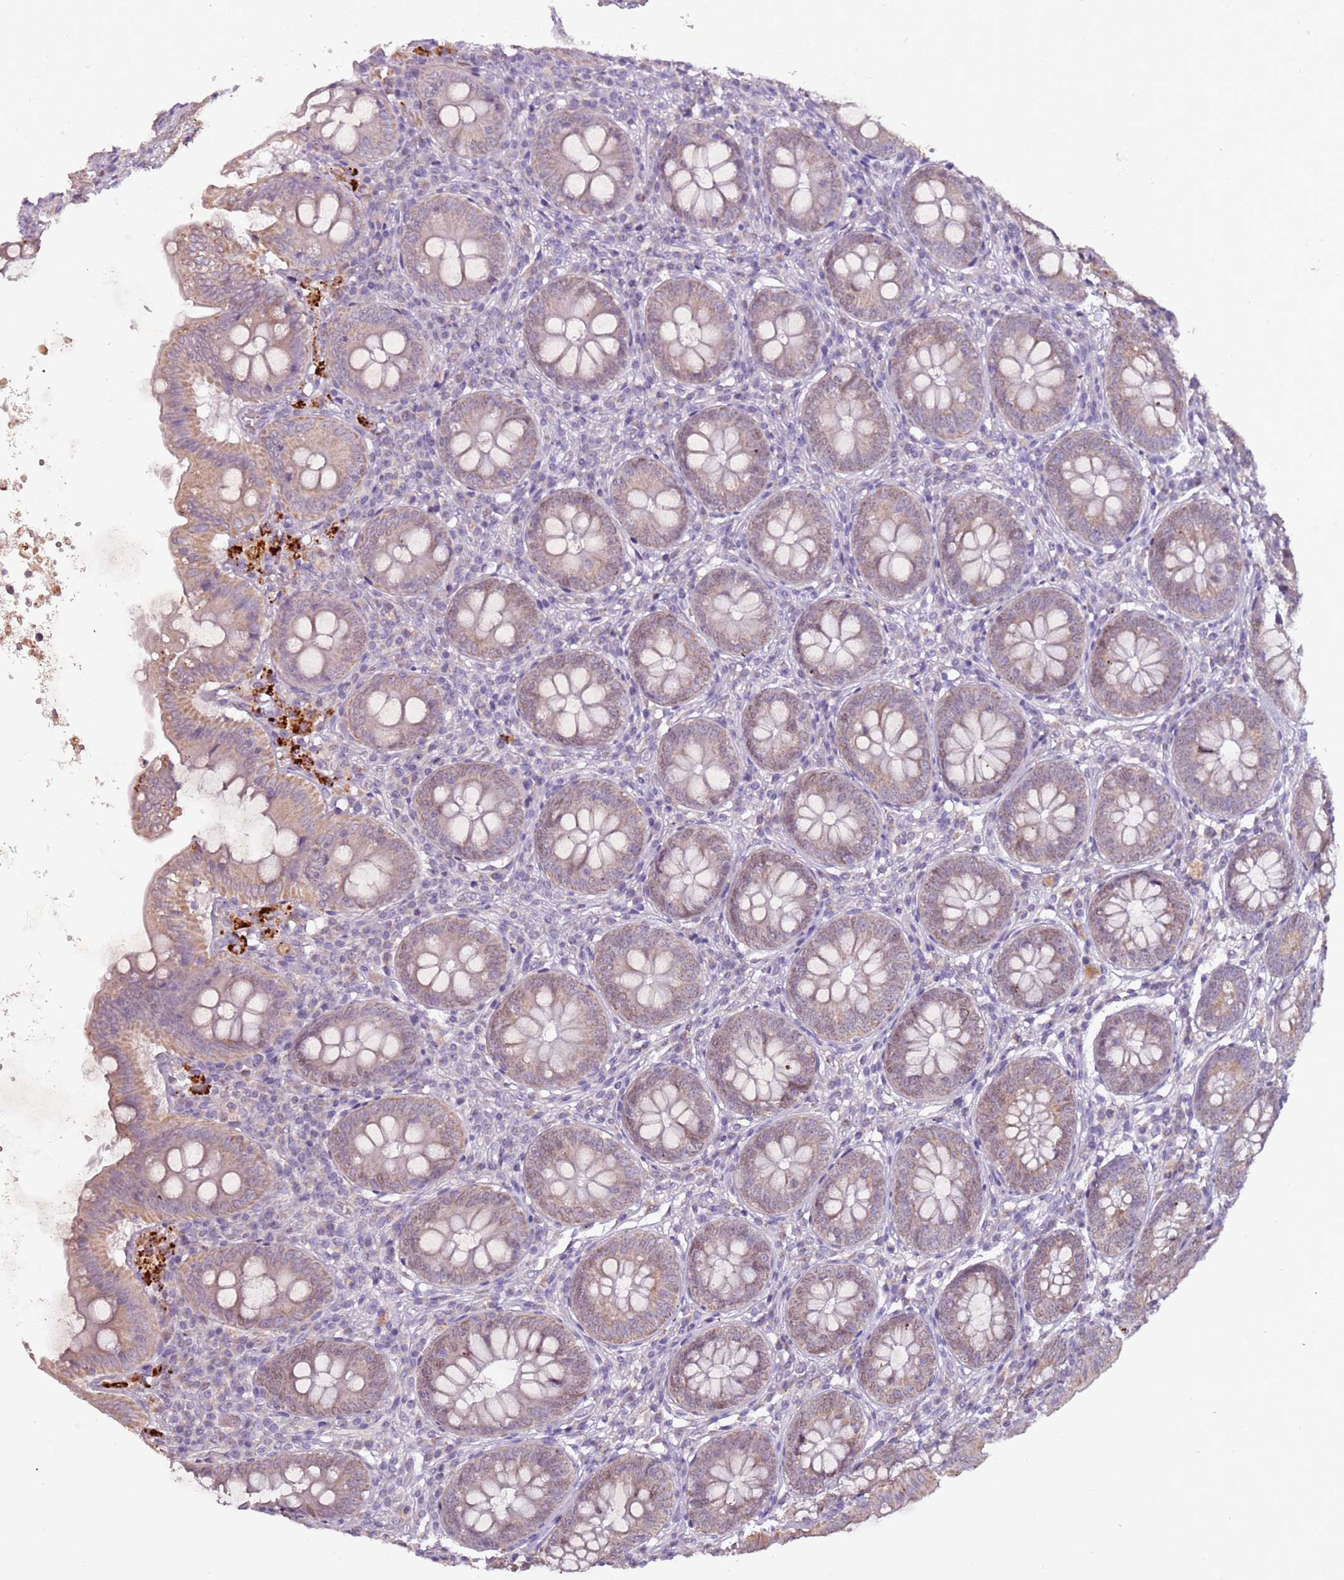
{"staining": {"intensity": "weak", "quantity": "25%-75%", "location": "cytoplasmic/membranous,nuclear"}, "tissue": "appendix", "cell_type": "Glandular cells", "image_type": "normal", "snomed": [{"axis": "morphology", "description": "Normal tissue, NOS"}, {"axis": "topography", "description": "Appendix"}], "caption": "About 25%-75% of glandular cells in benign appendix exhibit weak cytoplasmic/membranous,nuclear protein positivity as visualized by brown immunohistochemical staining.", "gene": "SYS1", "patient": {"sex": "female", "age": 54}}